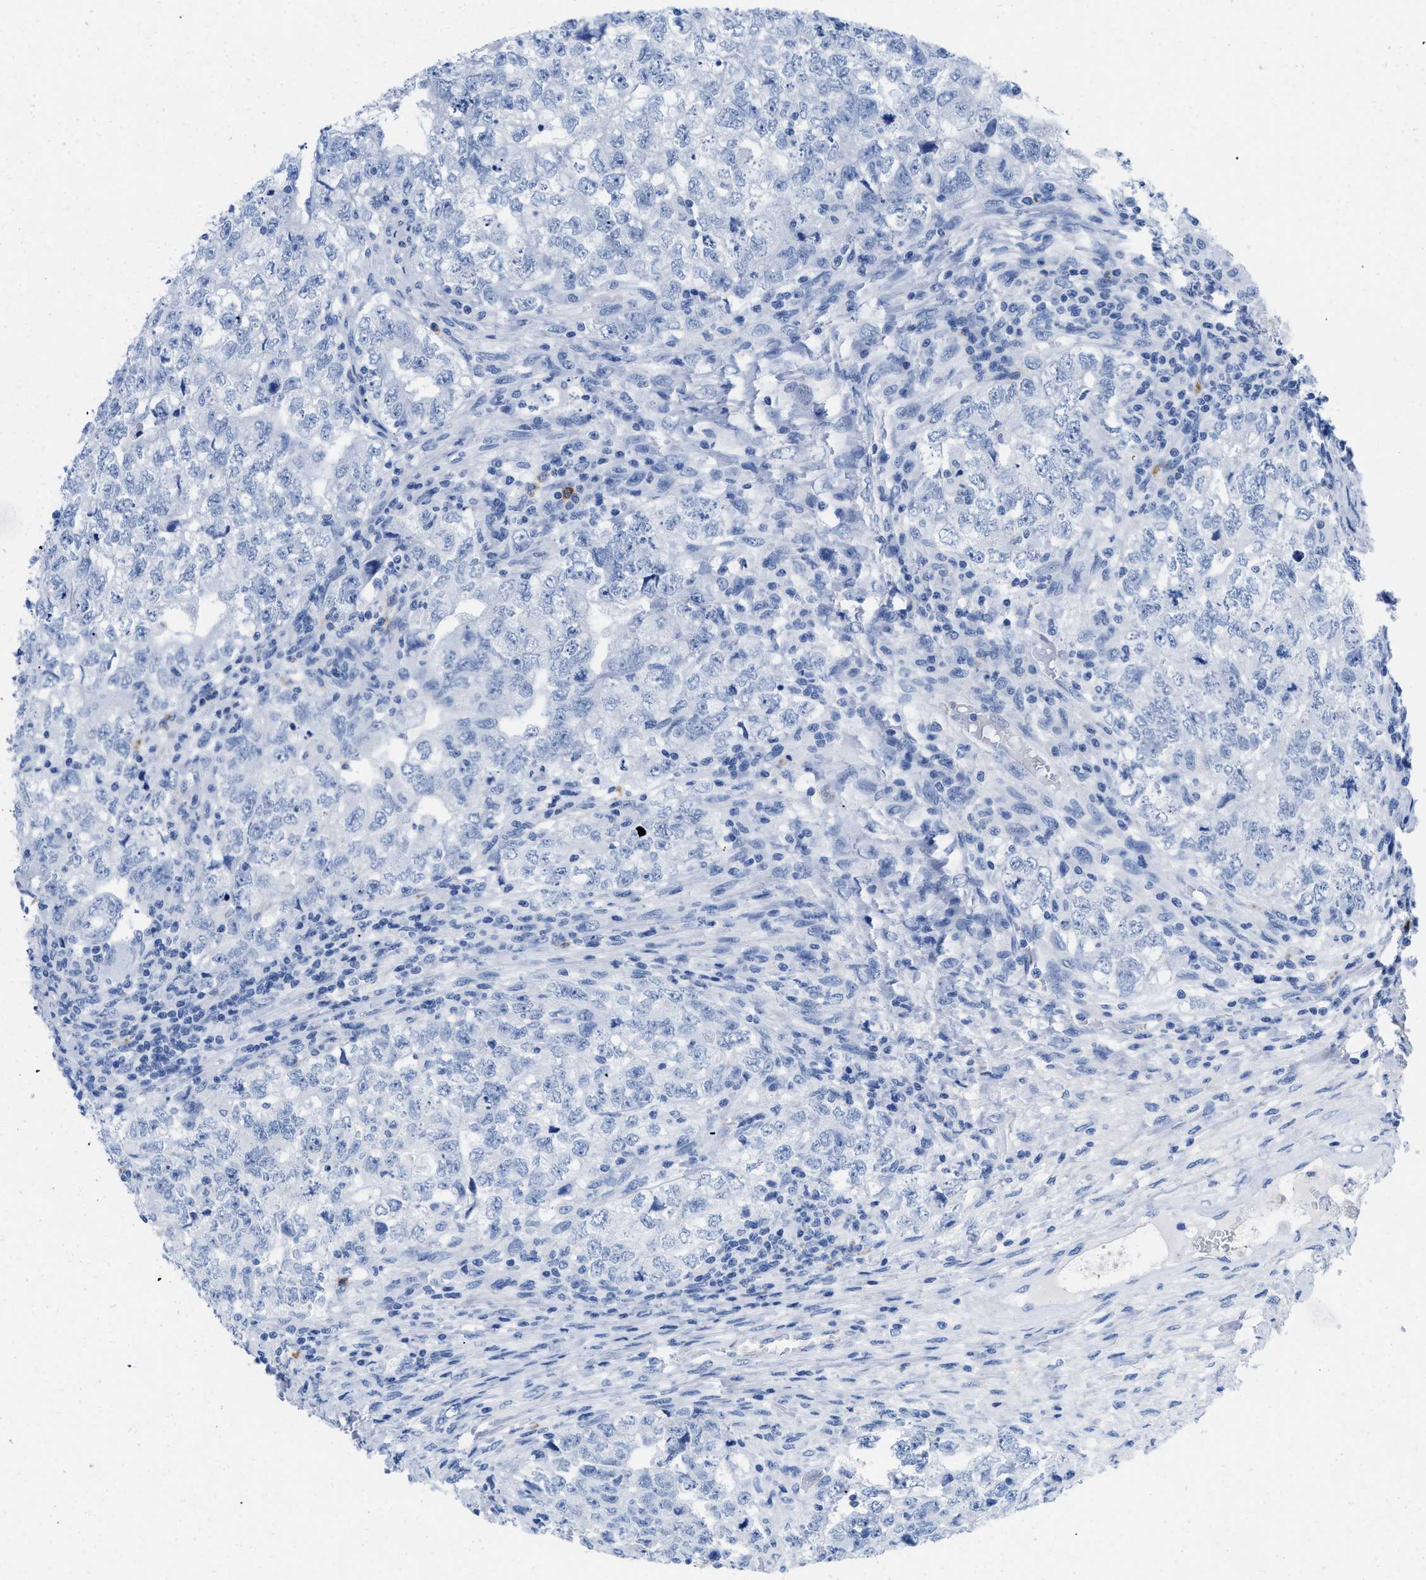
{"staining": {"intensity": "negative", "quantity": "none", "location": "none"}, "tissue": "testis cancer", "cell_type": "Tumor cells", "image_type": "cancer", "snomed": [{"axis": "morphology", "description": "Carcinoma, Embryonal, NOS"}, {"axis": "topography", "description": "Testis"}], "caption": "Tumor cells are negative for protein expression in human testis cancer. The staining is performed using DAB brown chromogen with nuclei counter-stained in using hematoxylin.", "gene": "CR1", "patient": {"sex": "male", "age": 36}}